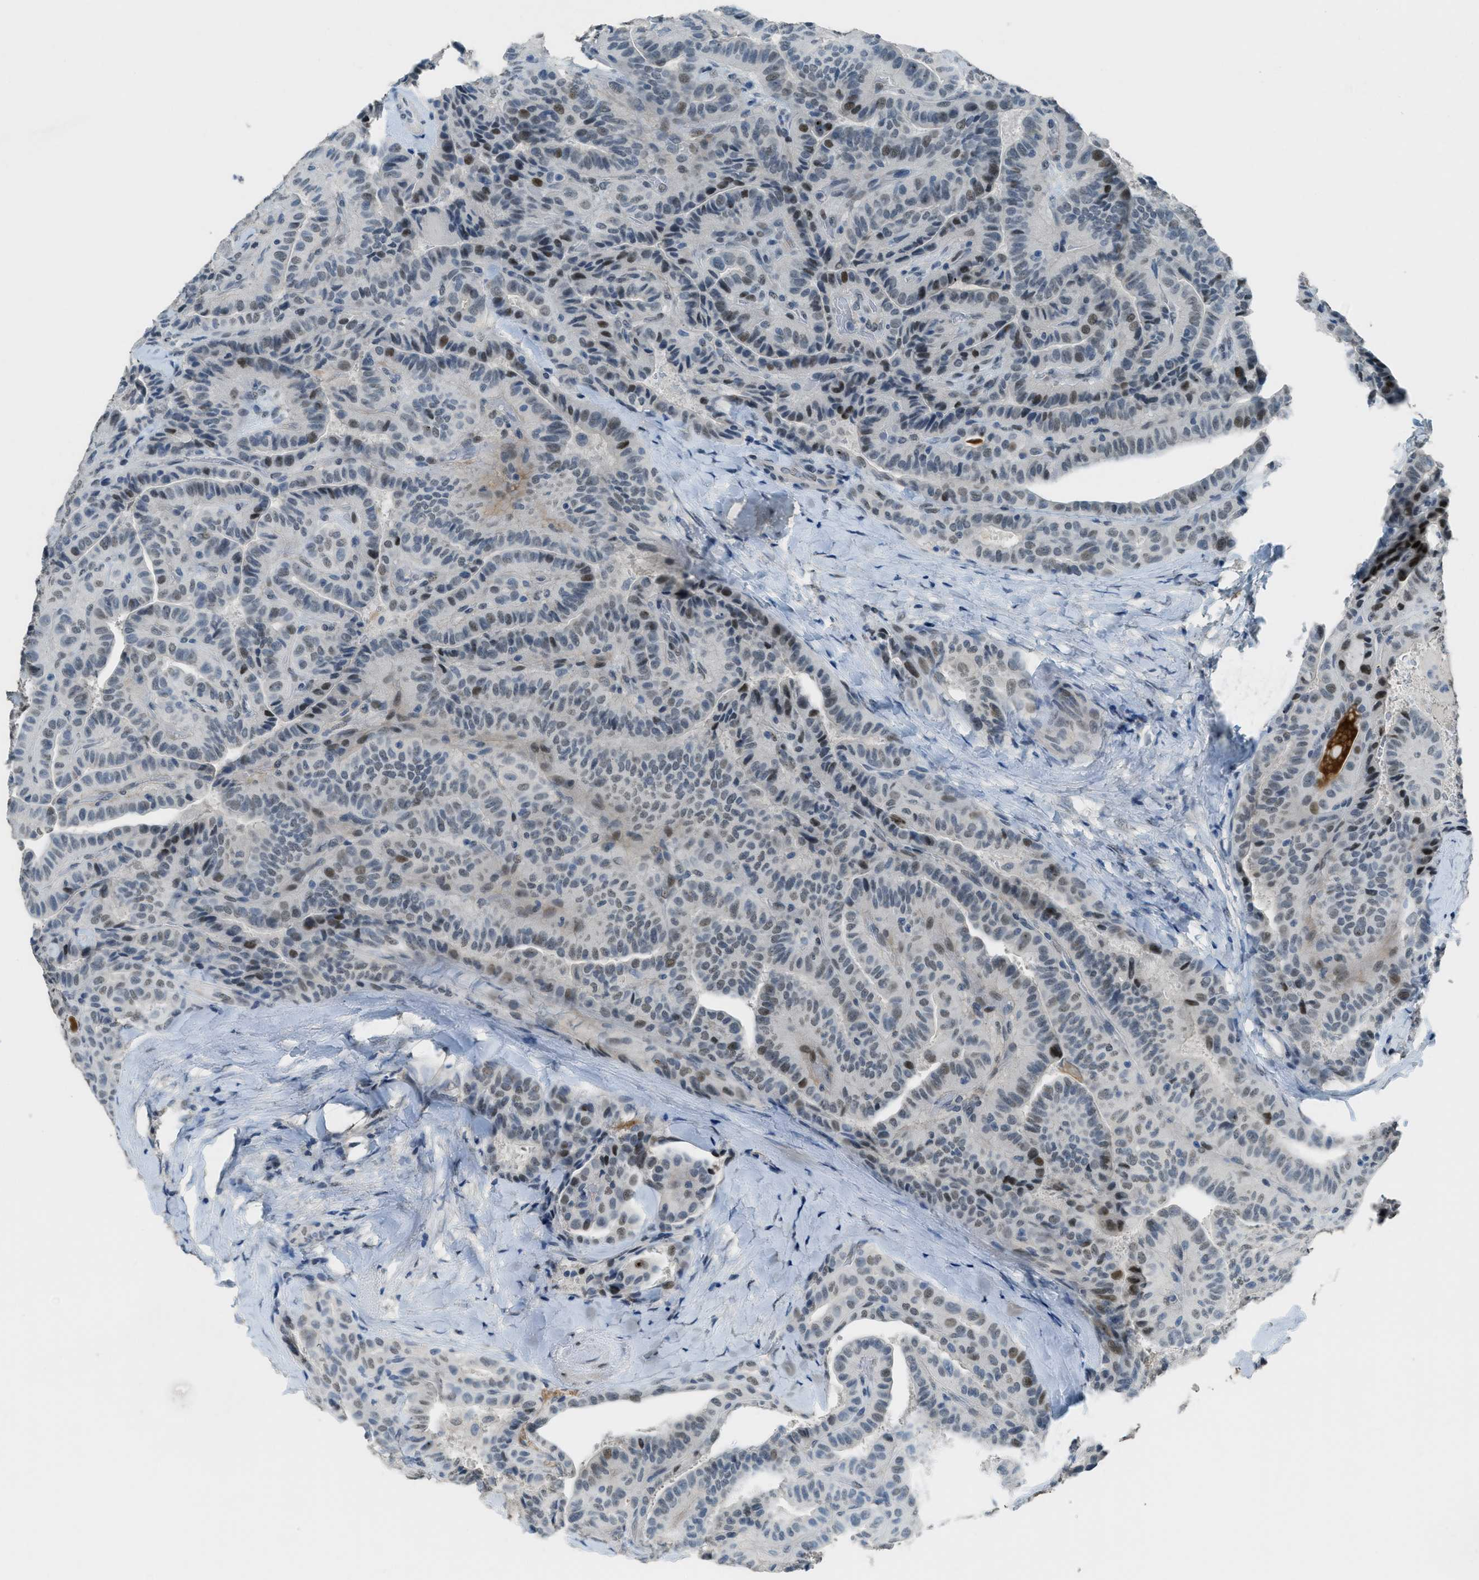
{"staining": {"intensity": "strong", "quantity": ">75%", "location": "nuclear"}, "tissue": "thyroid cancer", "cell_type": "Tumor cells", "image_type": "cancer", "snomed": [{"axis": "morphology", "description": "Papillary adenocarcinoma, NOS"}, {"axis": "topography", "description": "Thyroid gland"}], "caption": "Thyroid cancer stained for a protein (brown) demonstrates strong nuclear positive staining in about >75% of tumor cells.", "gene": "TTC13", "patient": {"sex": "male", "age": 77}}